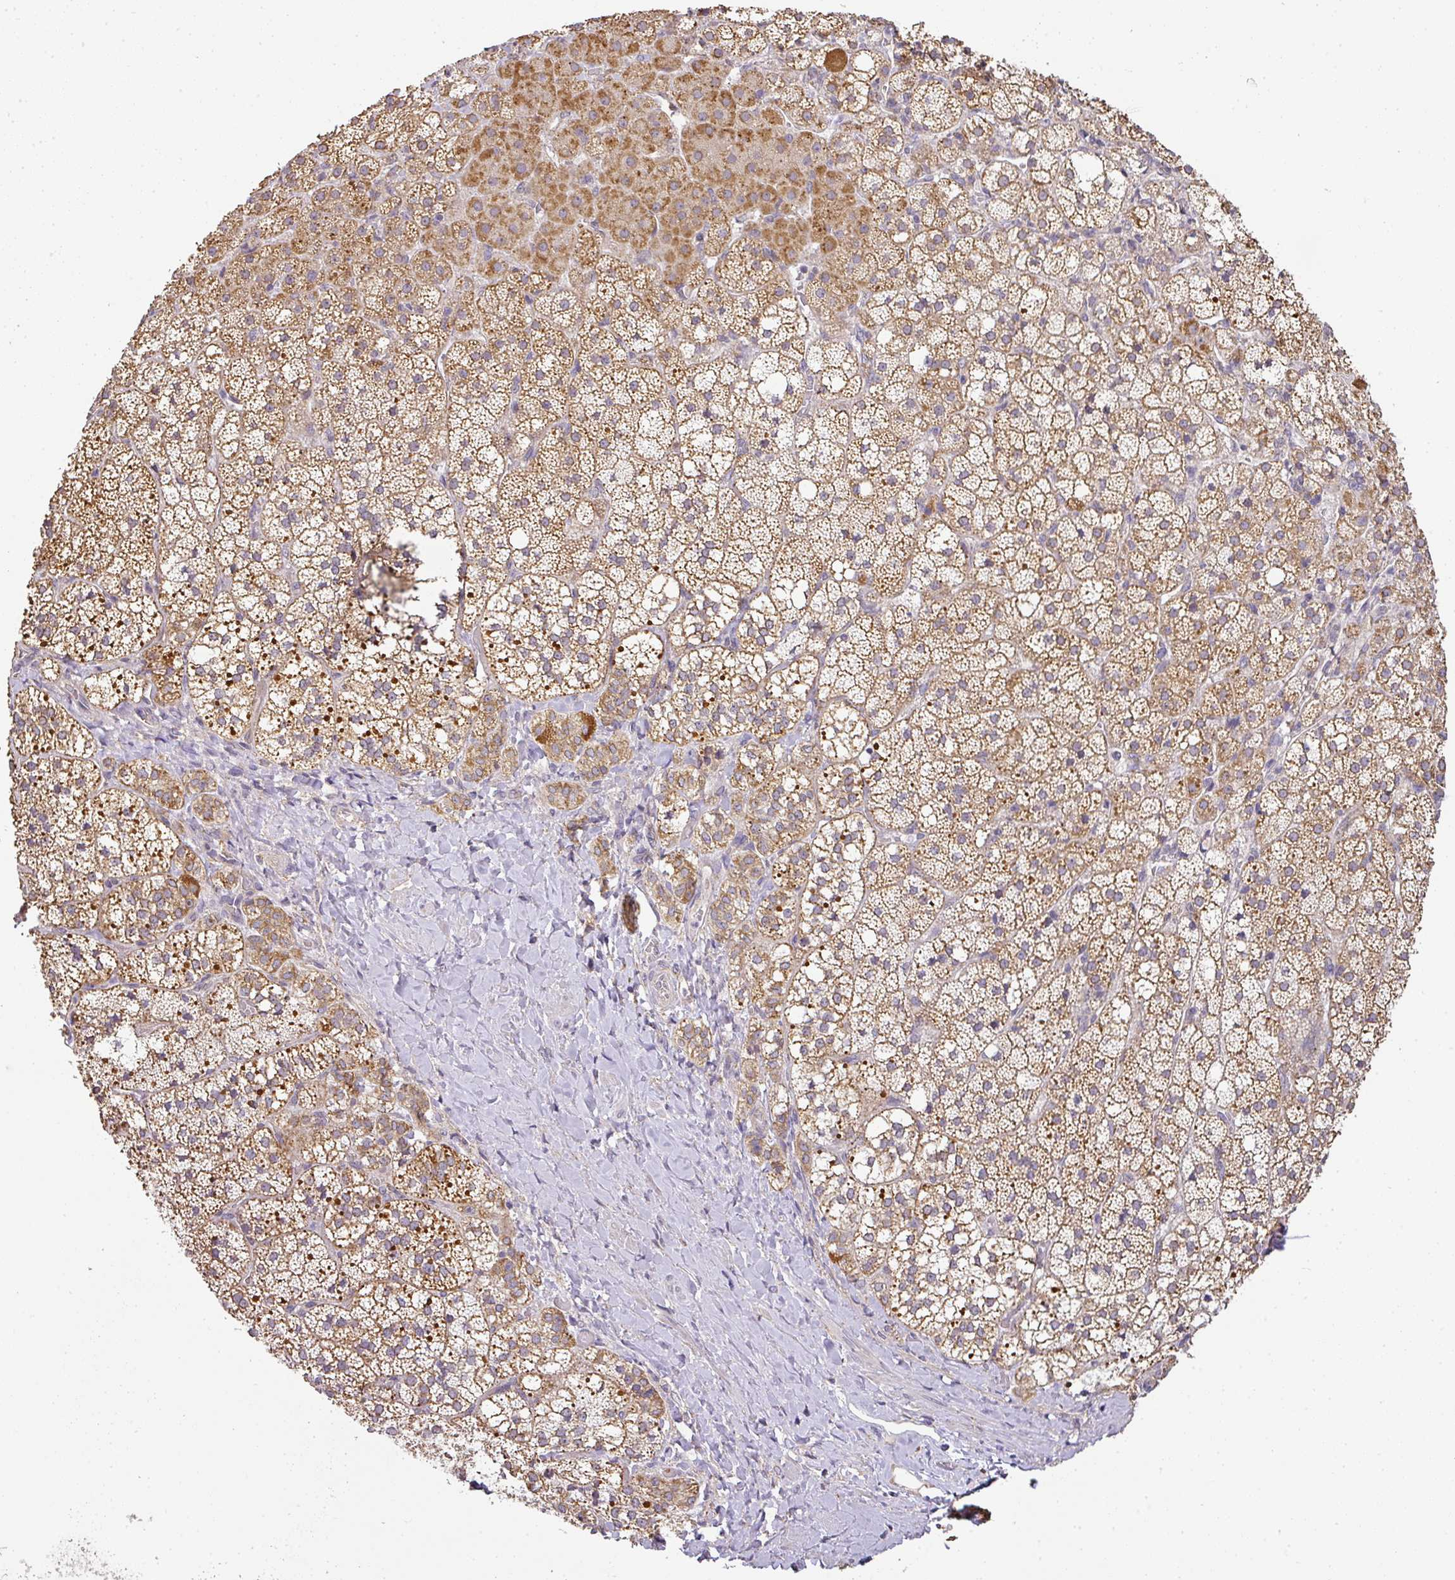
{"staining": {"intensity": "moderate", "quantity": ">75%", "location": "cytoplasmic/membranous"}, "tissue": "adrenal gland", "cell_type": "Glandular cells", "image_type": "normal", "snomed": [{"axis": "morphology", "description": "Normal tissue, NOS"}, {"axis": "topography", "description": "Adrenal gland"}], "caption": "Adrenal gland stained with a brown dye shows moderate cytoplasmic/membranous positive expression in about >75% of glandular cells.", "gene": "MYOM2", "patient": {"sex": "male", "age": 53}}